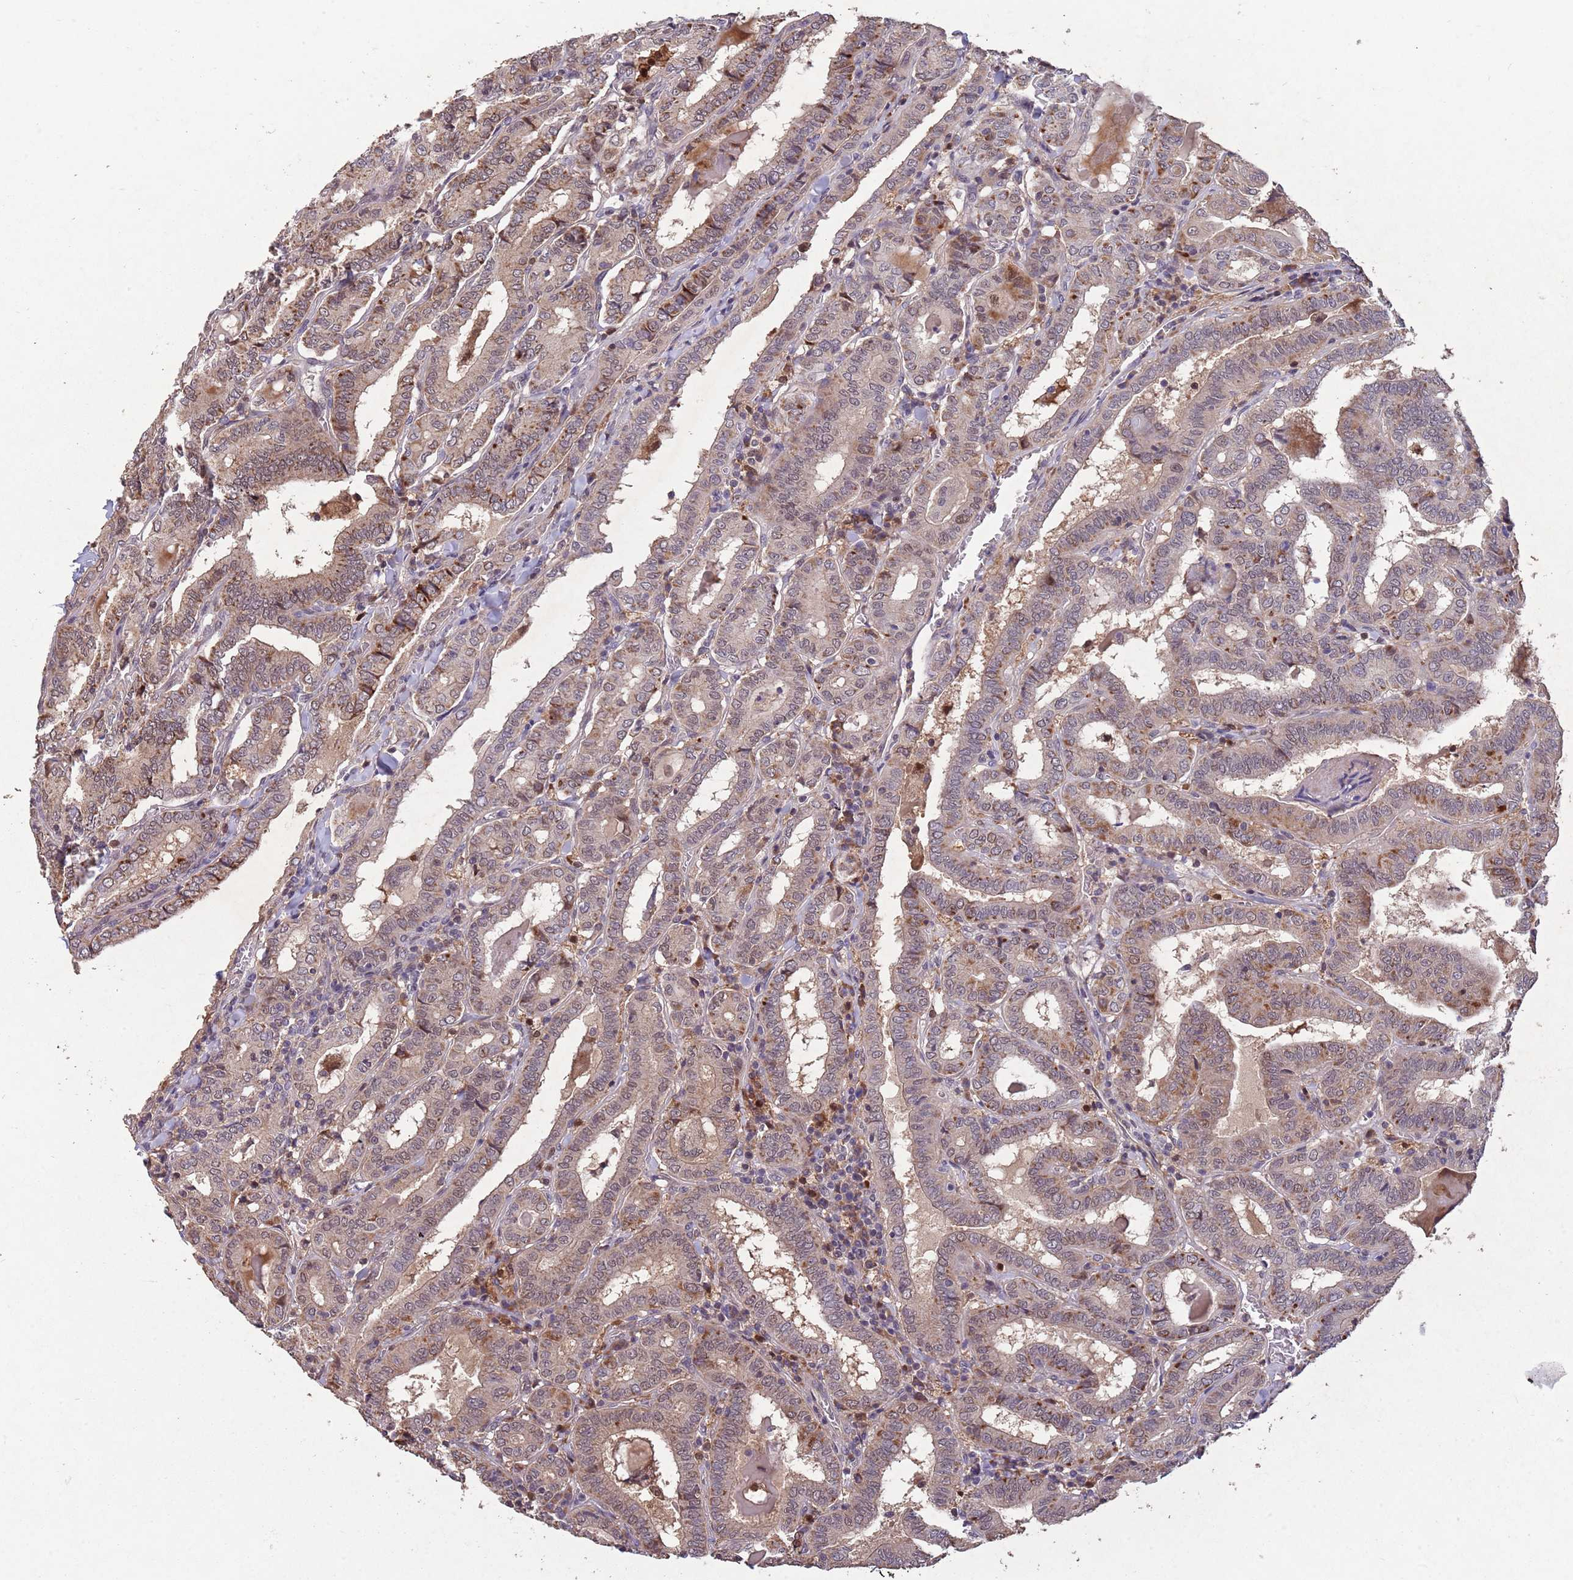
{"staining": {"intensity": "moderate", "quantity": "25%-75%", "location": "cytoplasmic/membranous"}, "tissue": "thyroid cancer", "cell_type": "Tumor cells", "image_type": "cancer", "snomed": [{"axis": "morphology", "description": "Papillary adenocarcinoma, NOS"}, {"axis": "topography", "description": "Thyroid gland"}], "caption": "There is medium levels of moderate cytoplasmic/membranous positivity in tumor cells of papillary adenocarcinoma (thyroid), as demonstrated by immunohistochemical staining (brown color).", "gene": "ZNF639", "patient": {"sex": "female", "age": 72}}